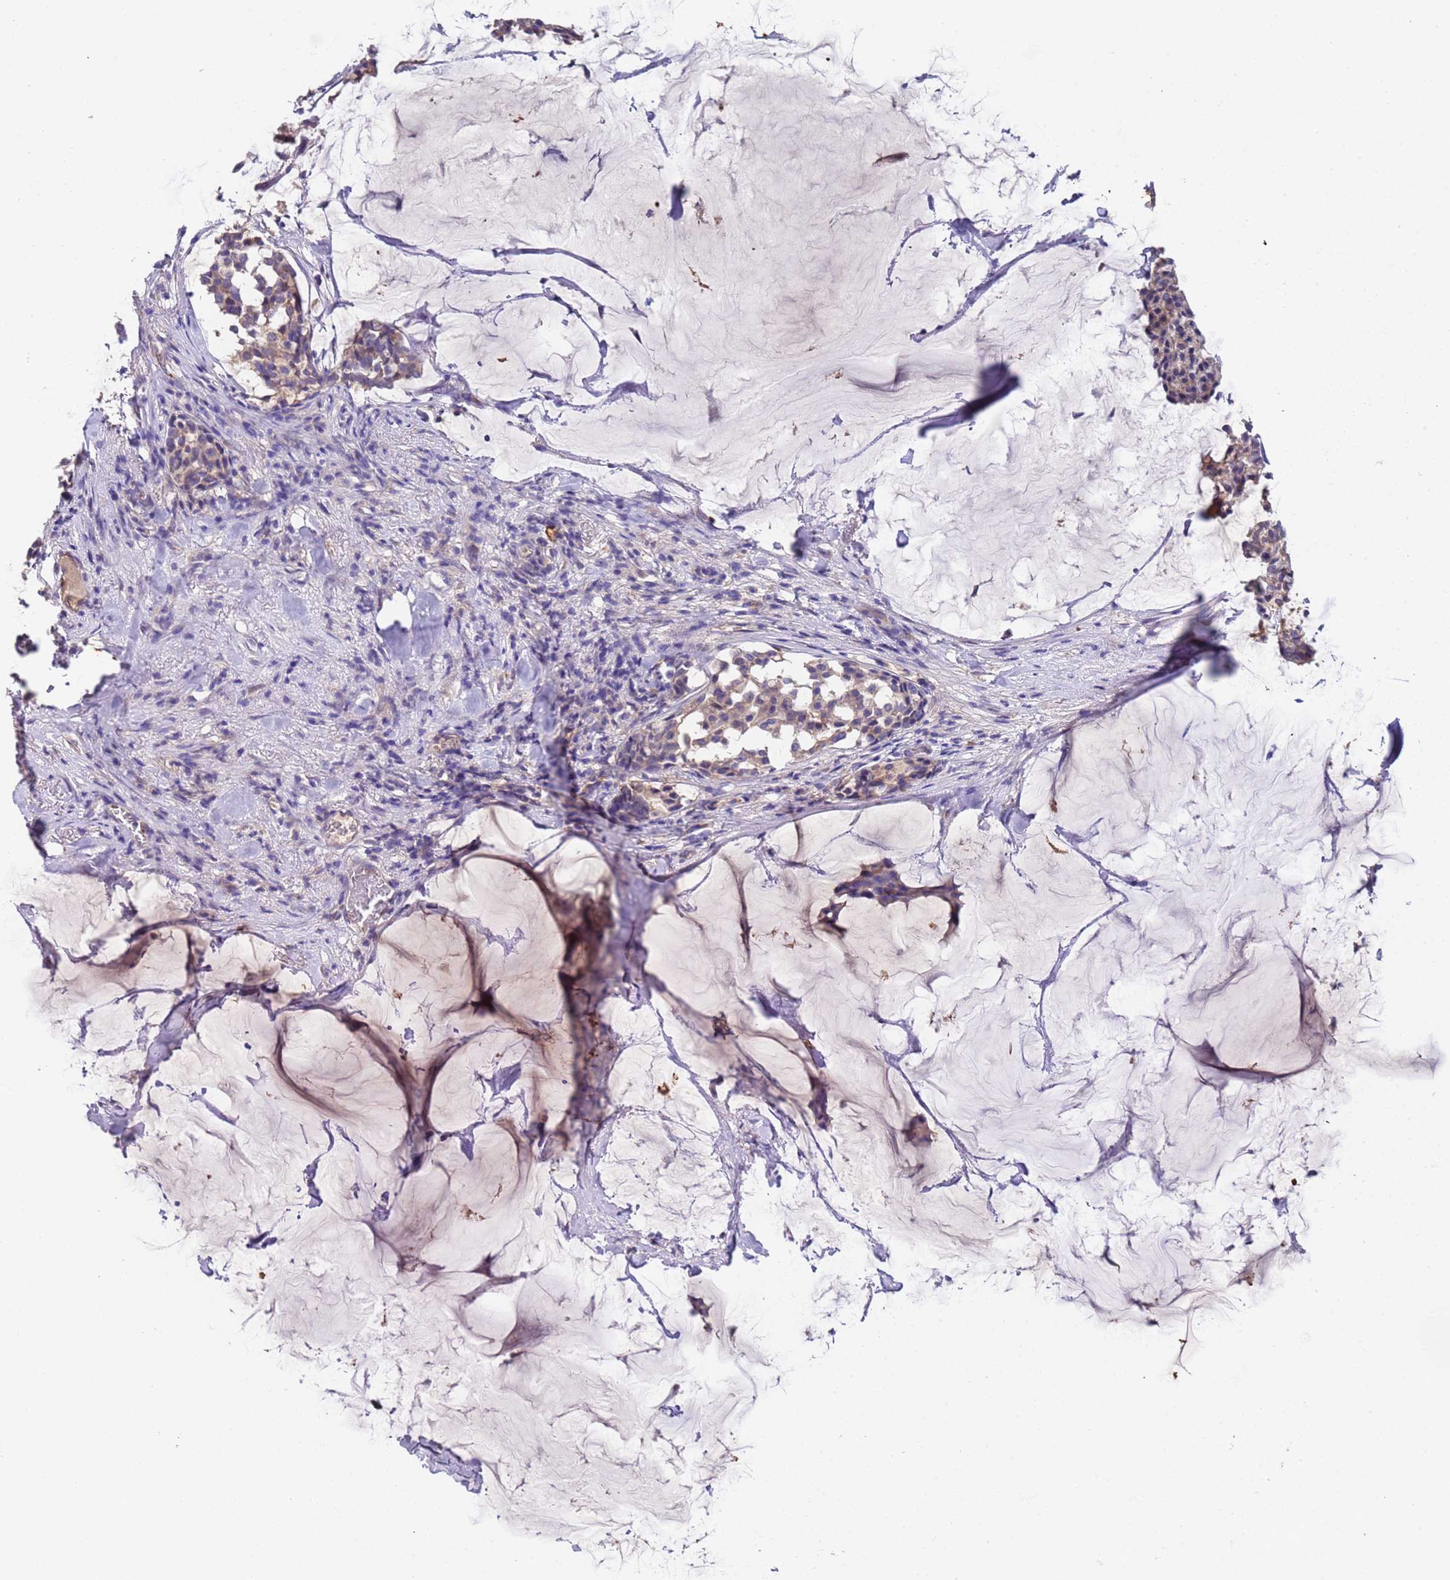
{"staining": {"intensity": "weak", "quantity": "25%-75%", "location": "cytoplasmic/membranous"}, "tissue": "breast cancer", "cell_type": "Tumor cells", "image_type": "cancer", "snomed": [{"axis": "morphology", "description": "Duct carcinoma"}, {"axis": "topography", "description": "Breast"}], "caption": "DAB immunohistochemical staining of breast cancer shows weak cytoplasmic/membranous protein positivity in about 25%-75% of tumor cells.", "gene": "ZNF248", "patient": {"sex": "female", "age": 93}}